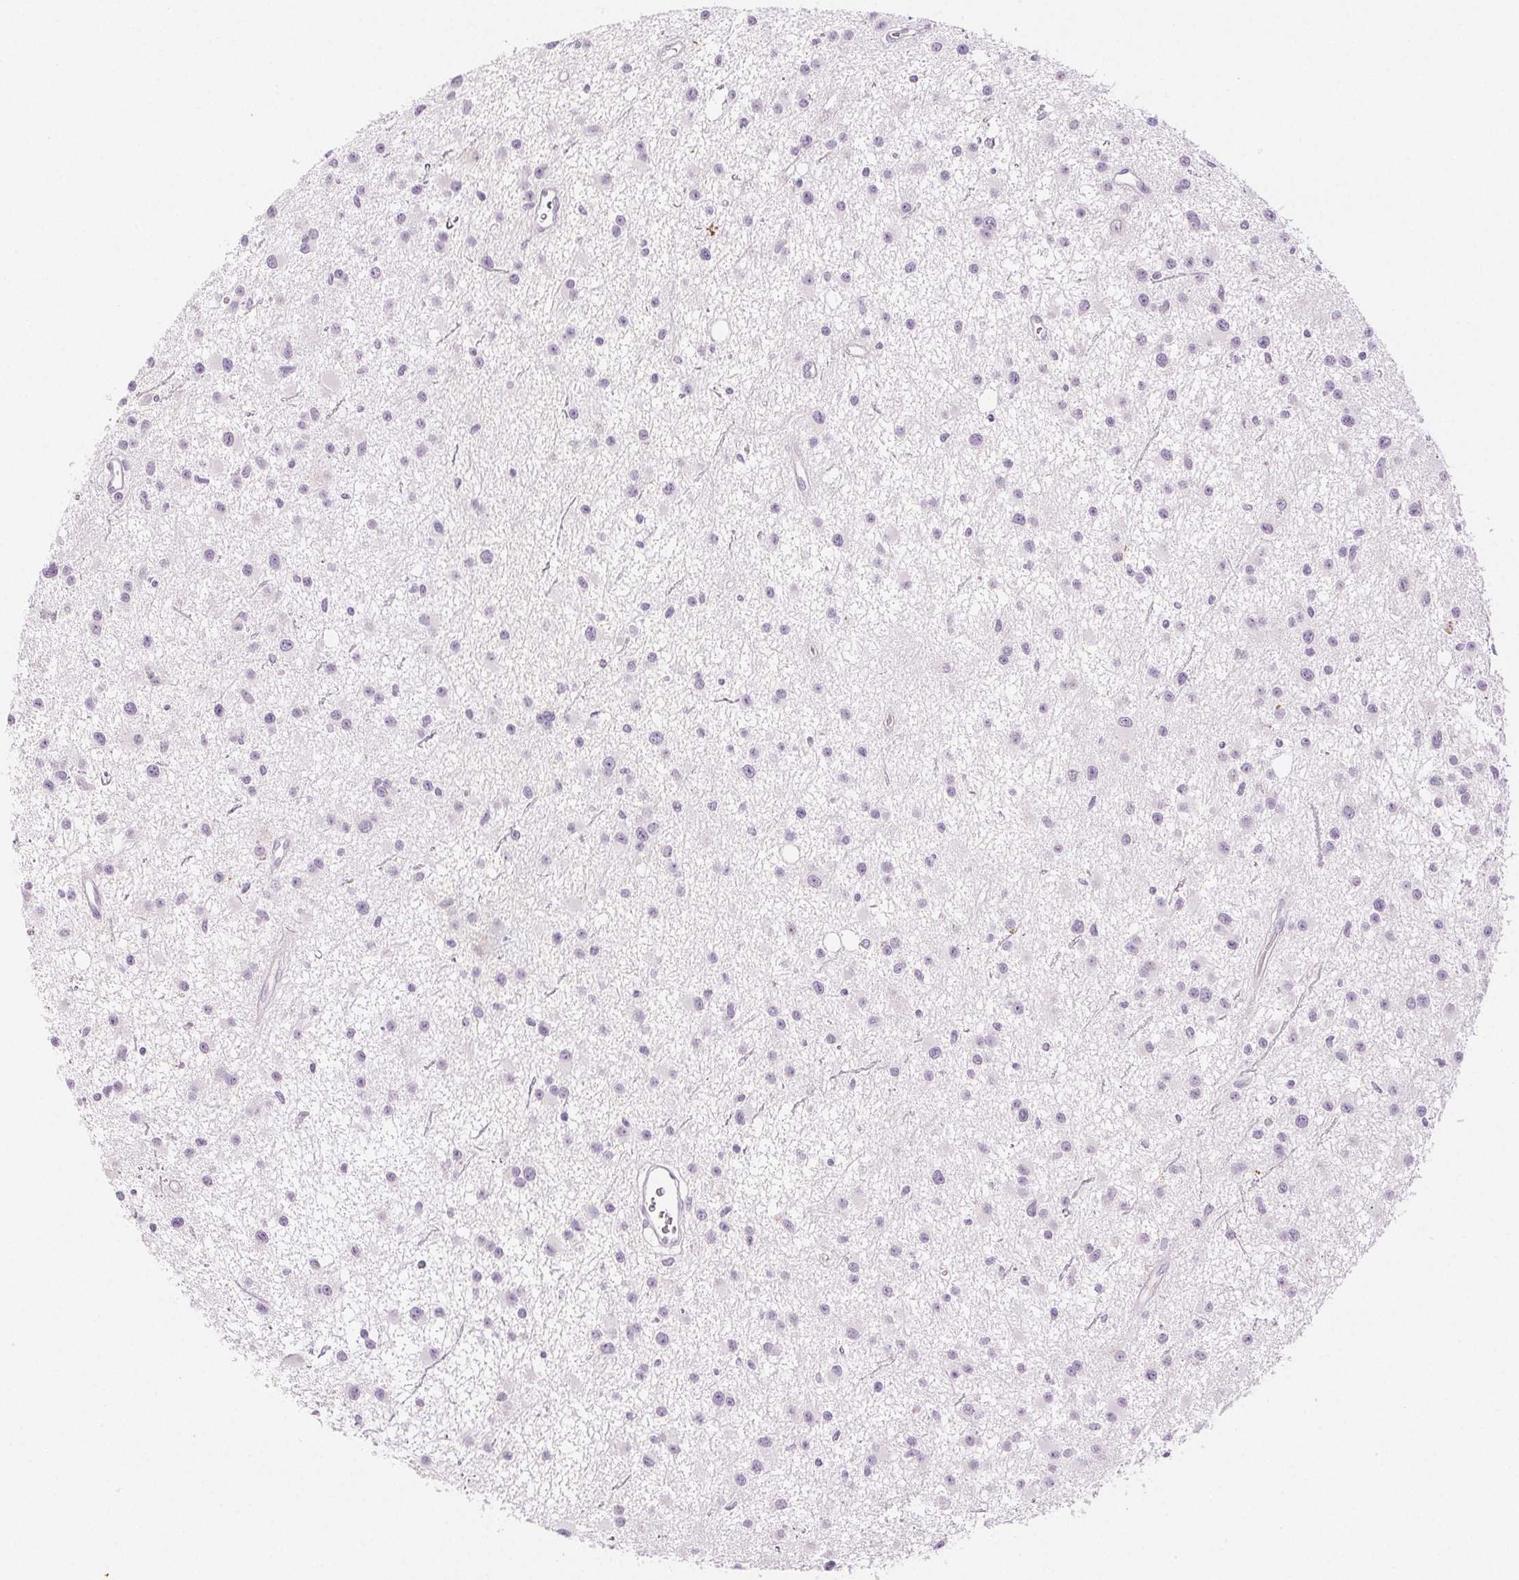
{"staining": {"intensity": "negative", "quantity": "none", "location": "none"}, "tissue": "glioma", "cell_type": "Tumor cells", "image_type": "cancer", "snomed": [{"axis": "morphology", "description": "Glioma, malignant, Low grade"}, {"axis": "topography", "description": "Brain"}], "caption": "IHC image of human low-grade glioma (malignant) stained for a protein (brown), which shows no staining in tumor cells.", "gene": "SLC5A2", "patient": {"sex": "male", "age": 43}}